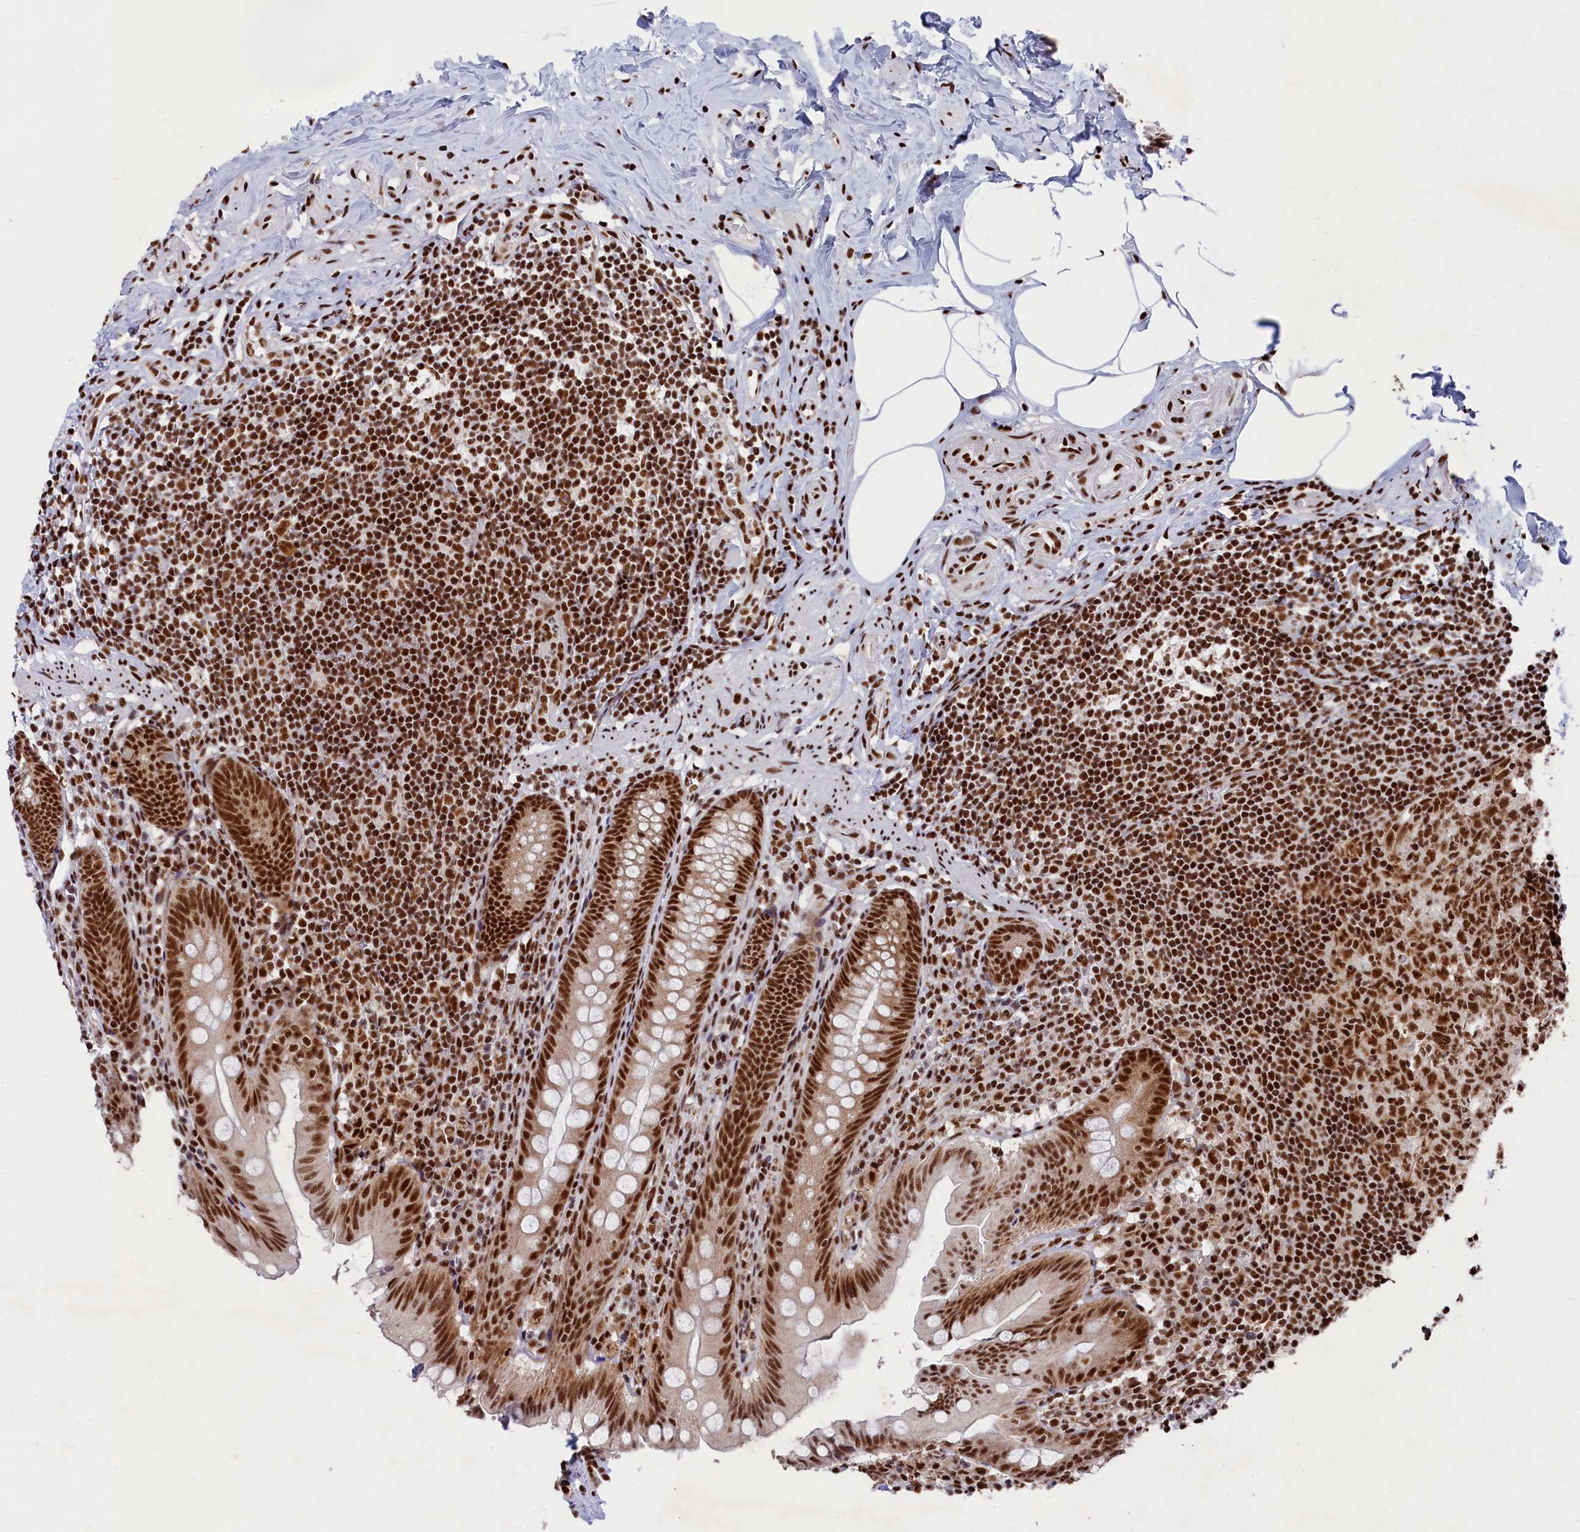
{"staining": {"intensity": "strong", "quantity": ">75%", "location": "nuclear"}, "tissue": "appendix", "cell_type": "Glandular cells", "image_type": "normal", "snomed": [{"axis": "morphology", "description": "Normal tissue, NOS"}, {"axis": "topography", "description": "Appendix"}], "caption": "A high-resolution photomicrograph shows immunohistochemistry (IHC) staining of unremarkable appendix, which exhibits strong nuclear expression in approximately >75% of glandular cells.", "gene": "PRPF31", "patient": {"sex": "male", "age": 55}}